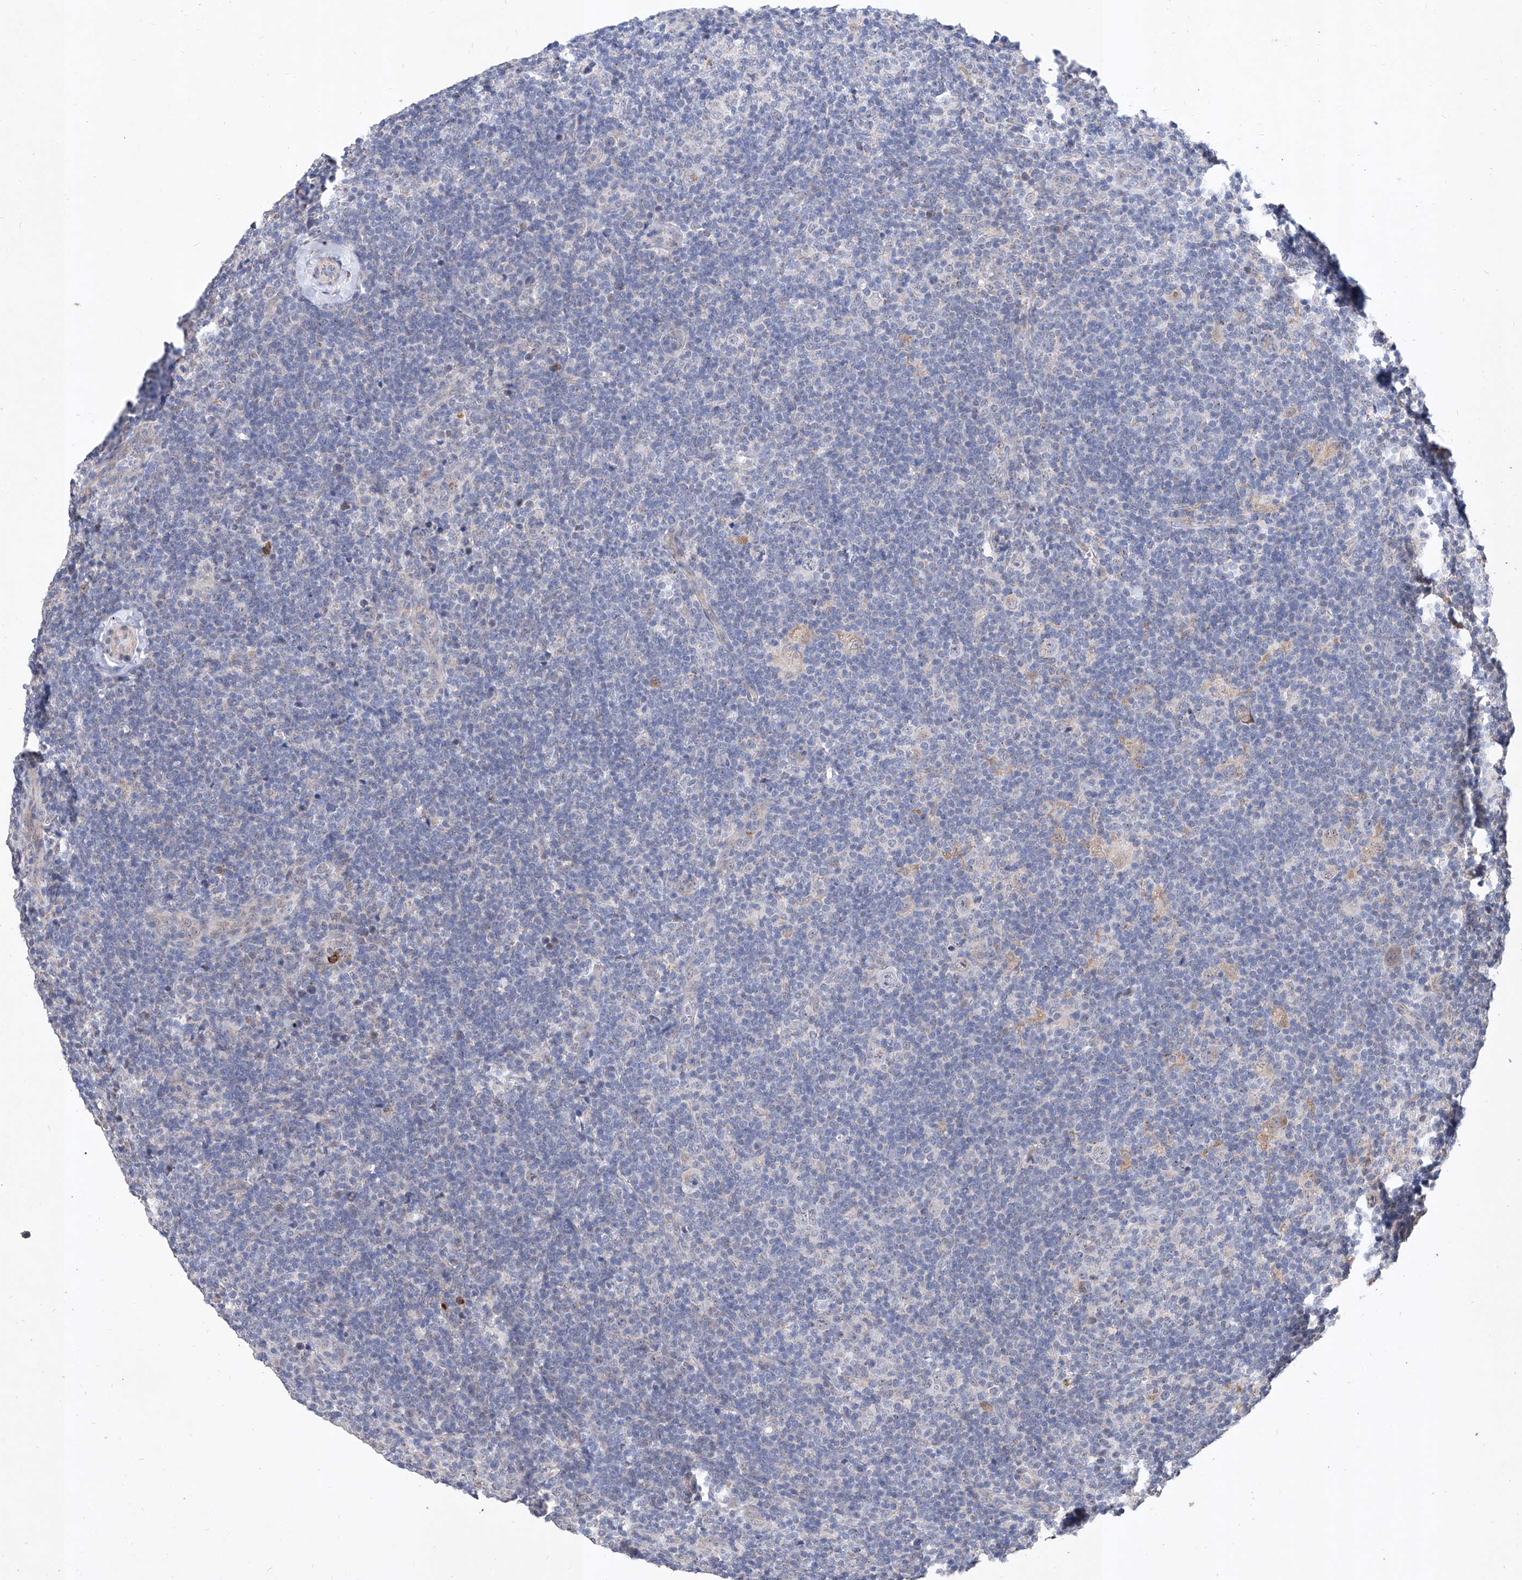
{"staining": {"intensity": "negative", "quantity": "none", "location": "none"}, "tissue": "lymphoma", "cell_type": "Tumor cells", "image_type": "cancer", "snomed": [{"axis": "morphology", "description": "Hodgkin's disease, NOS"}, {"axis": "topography", "description": "Lymph node"}], "caption": "Lymphoma was stained to show a protein in brown. There is no significant staining in tumor cells.", "gene": "MFSD4B", "patient": {"sex": "female", "age": 57}}